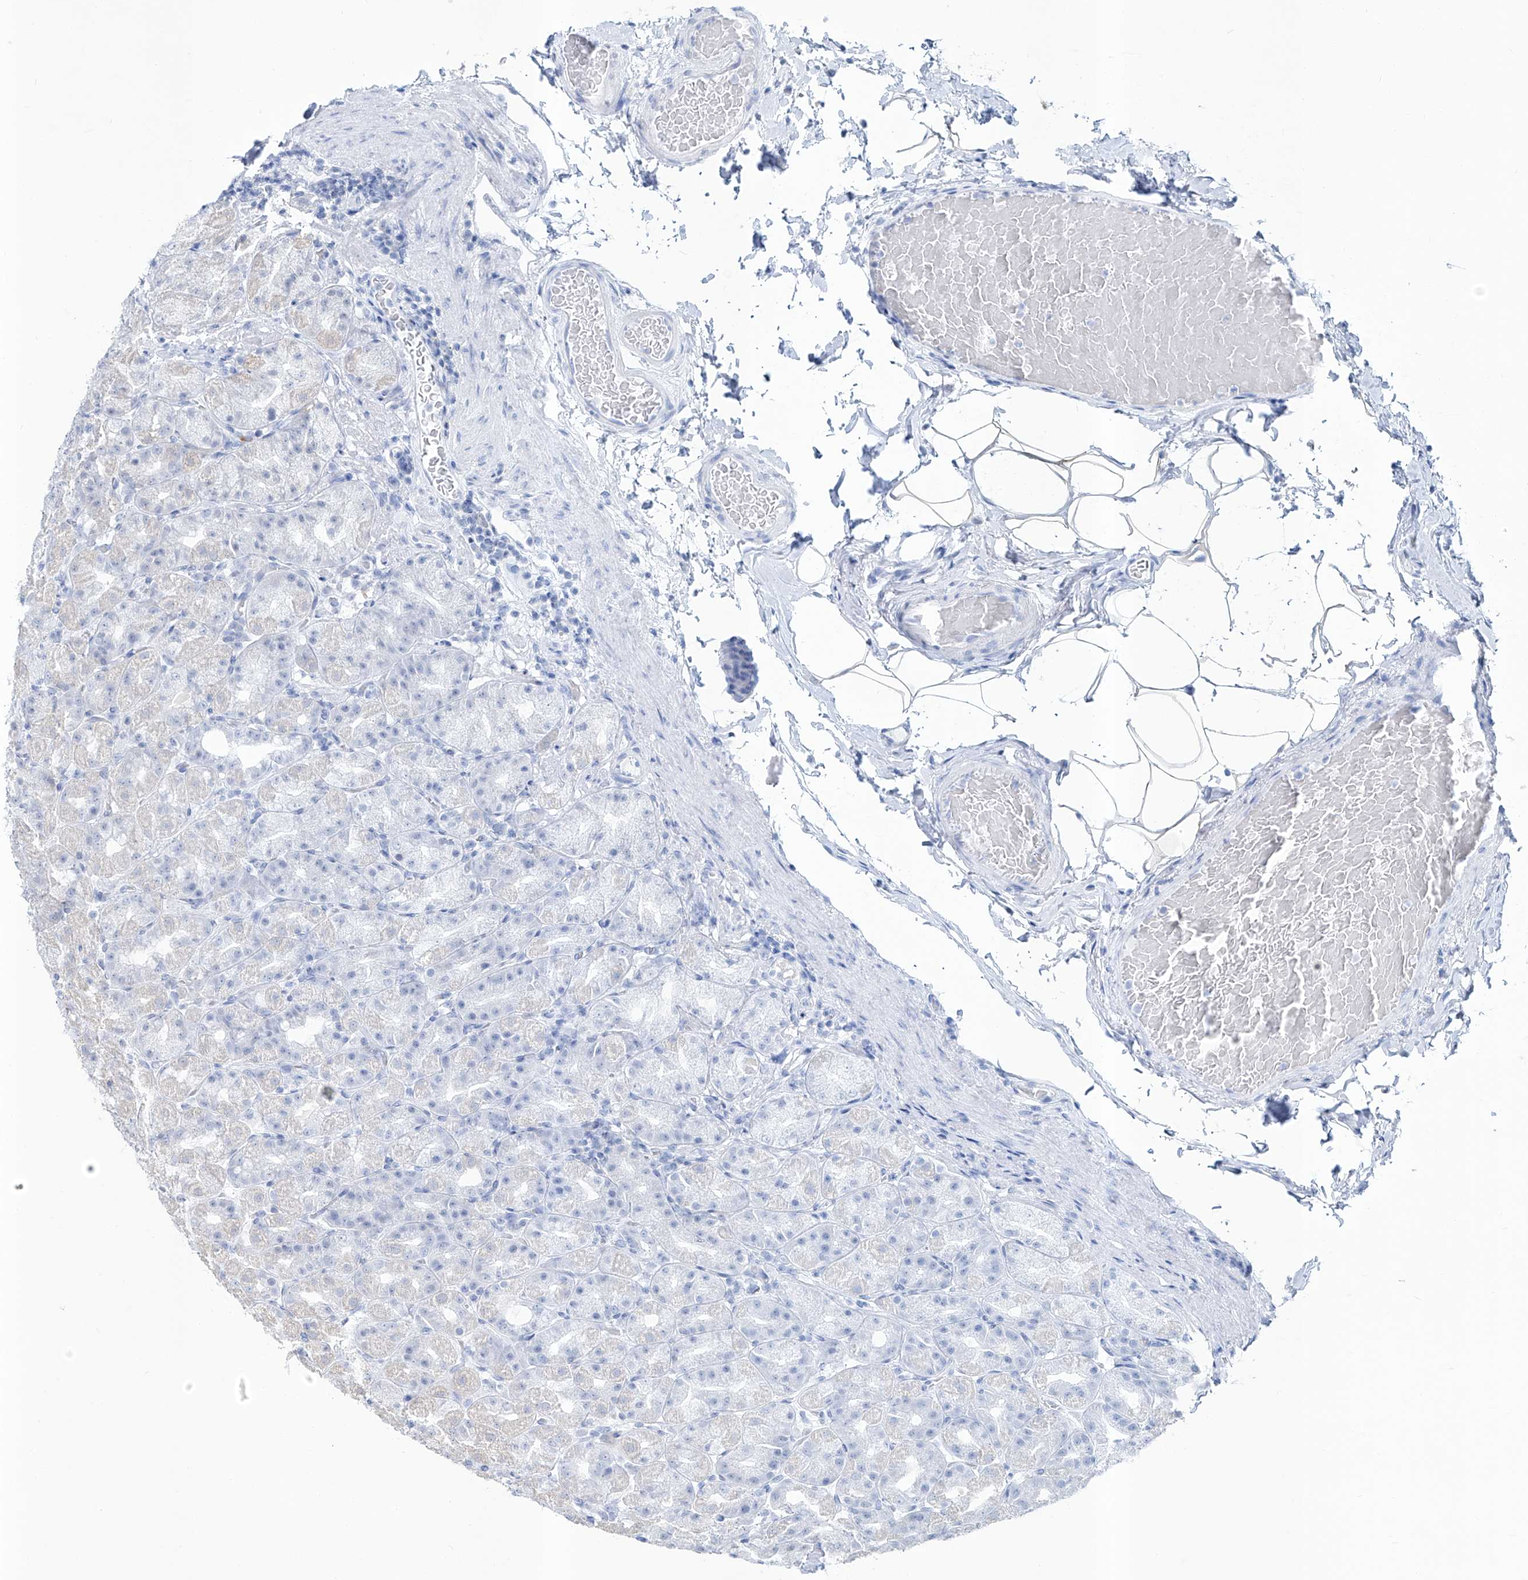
{"staining": {"intensity": "negative", "quantity": "none", "location": "none"}, "tissue": "stomach", "cell_type": "Glandular cells", "image_type": "normal", "snomed": [{"axis": "morphology", "description": "Normal tissue, NOS"}, {"axis": "topography", "description": "Stomach, upper"}], "caption": "Unremarkable stomach was stained to show a protein in brown. There is no significant staining in glandular cells. (Stains: DAB (3,3'-diaminobenzidine) immunohistochemistry with hematoxylin counter stain, Microscopy: brightfield microscopy at high magnification).", "gene": "ZBTB48", "patient": {"sex": "male", "age": 68}}